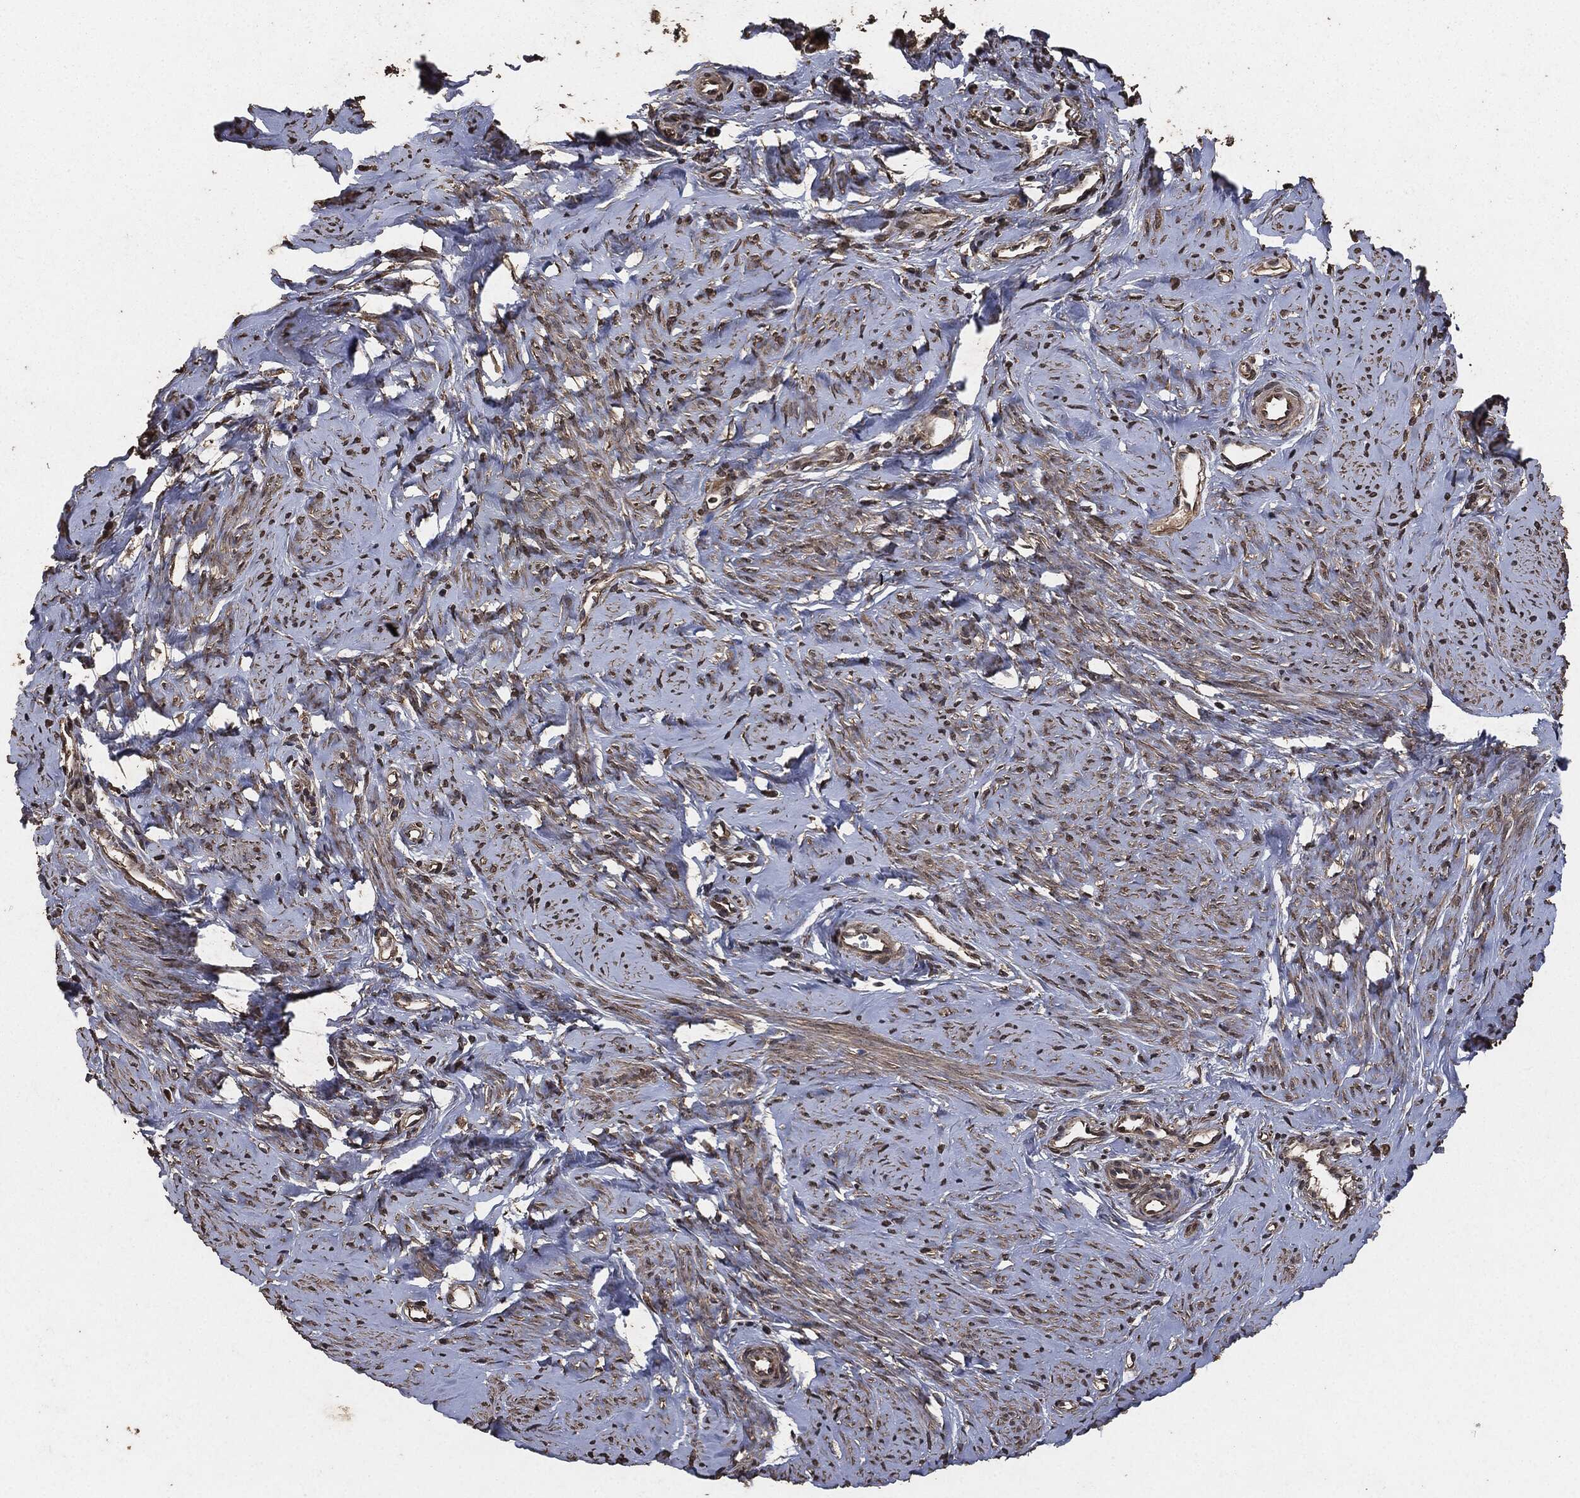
{"staining": {"intensity": "weak", "quantity": "25%-75%", "location": "cytoplasmic/membranous"}, "tissue": "smooth muscle", "cell_type": "Smooth muscle cells", "image_type": "normal", "snomed": [{"axis": "morphology", "description": "Normal tissue, NOS"}, {"axis": "topography", "description": "Smooth muscle"}], "caption": "Normal smooth muscle was stained to show a protein in brown. There is low levels of weak cytoplasmic/membranous expression in about 25%-75% of smooth muscle cells. The protein of interest is stained brown, and the nuclei are stained in blue (DAB IHC with brightfield microscopy, high magnification).", "gene": "AKT1S1", "patient": {"sex": "female", "age": 48}}